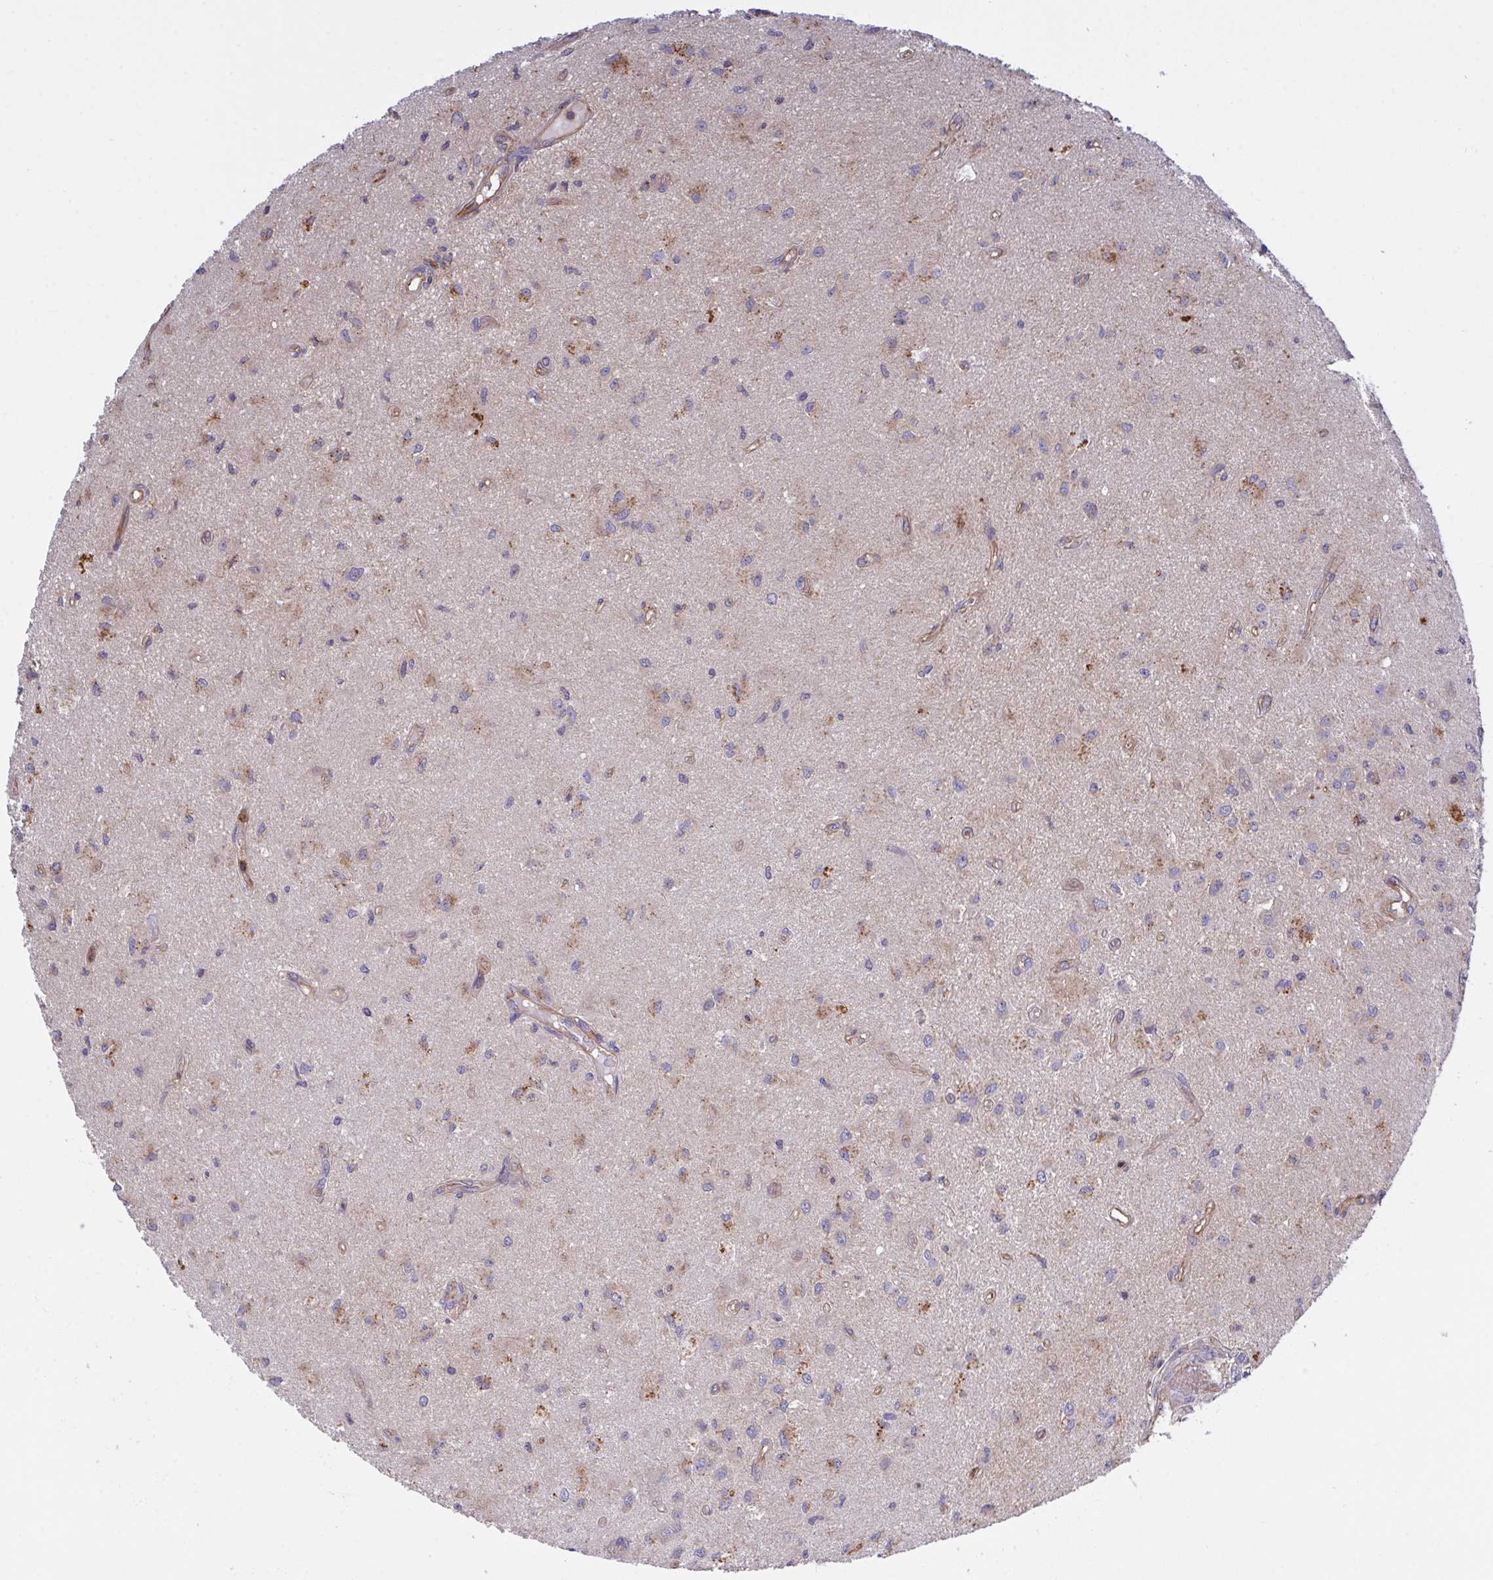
{"staining": {"intensity": "weak", "quantity": "25%-75%", "location": "cytoplasmic/membranous"}, "tissue": "glioma", "cell_type": "Tumor cells", "image_type": "cancer", "snomed": [{"axis": "morphology", "description": "Glioma, malignant, High grade"}, {"axis": "topography", "description": "Brain"}], "caption": "Protein staining of malignant glioma (high-grade) tissue displays weak cytoplasmic/membranous positivity in about 25%-75% of tumor cells. (DAB IHC with brightfield microscopy, high magnification).", "gene": "C4orf36", "patient": {"sex": "male", "age": 67}}